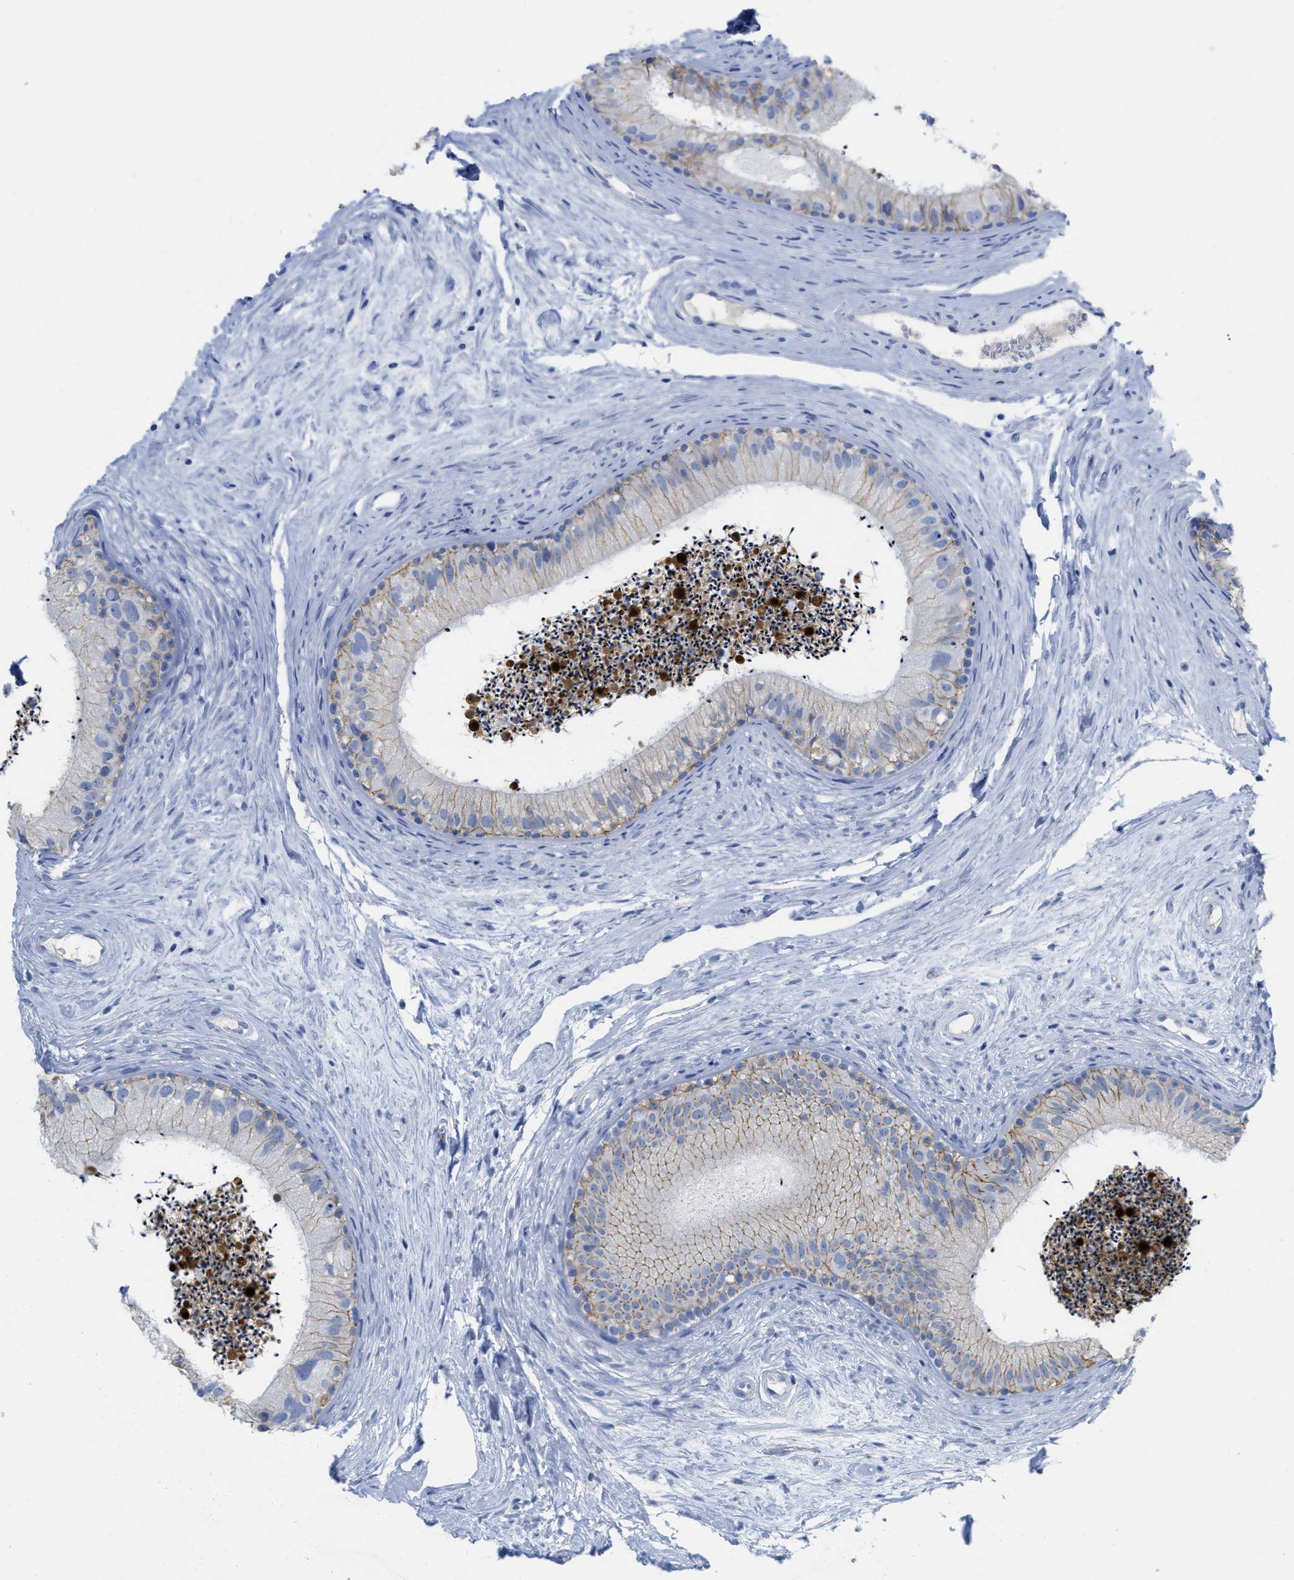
{"staining": {"intensity": "moderate", "quantity": ">75%", "location": "cytoplasmic/membranous"}, "tissue": "epididymis", "cell_type": "Glandular cells", "image_type": "normal", "snomed": [{"axis": "morphology", "description": "Normal tissue, NOS"}, {"axis": "topography", "description": "Epididymis"}], "caption": "The histopathology image shows staining of benign epididymis, revealing moderate cytoplasmic/membranous protein expression (brown color) within glandular cells.", "gene": "CNNM4", "patient": {"sex": "male", "age": 56}}